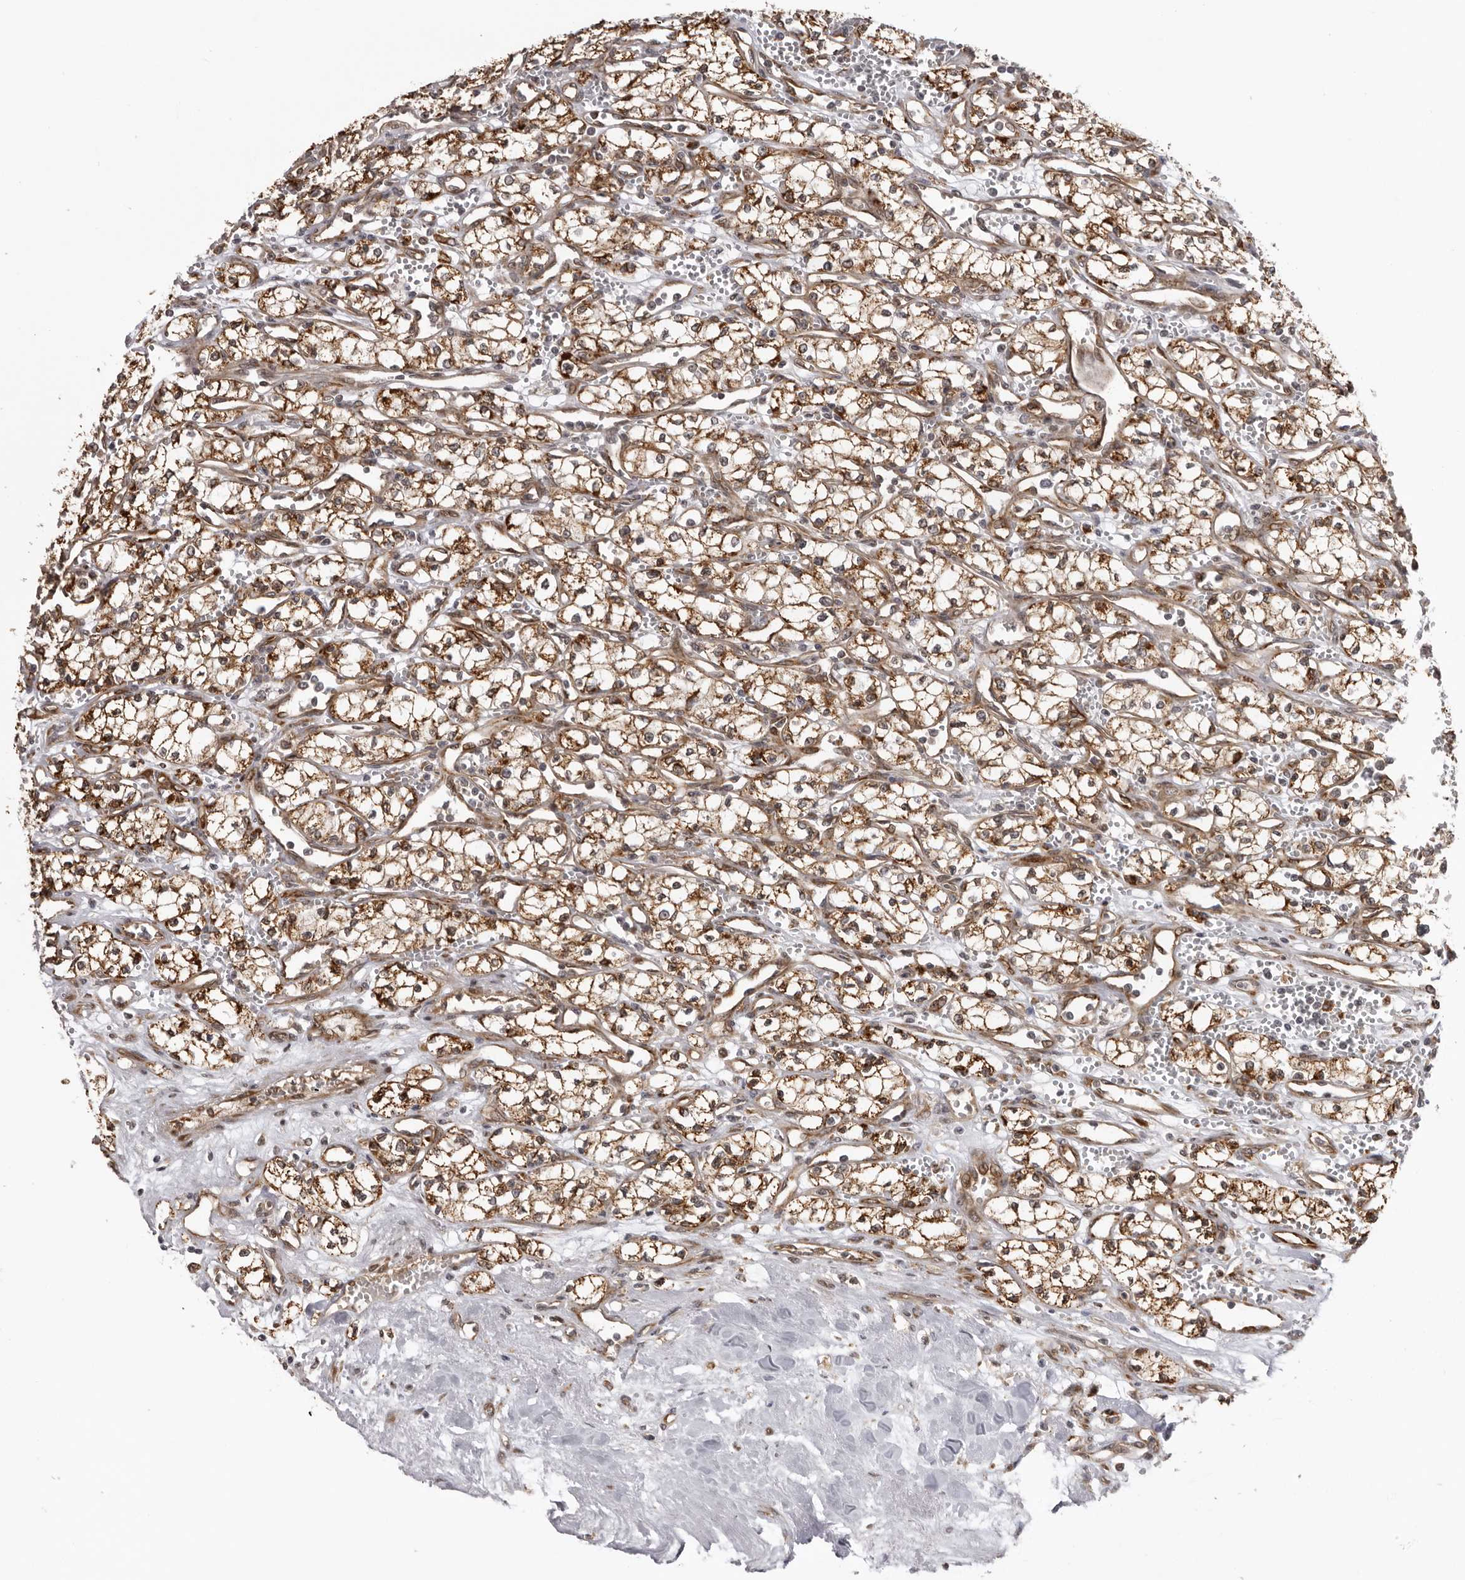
{"staining": {"intensity": "moderate", "quantity": ">75%", "location": "cytoplasmic/membranous"}, "tissue": "renal cancer", "cell_type": "Tumor cells", "image_type": "cancer", "snomed": [{"axis": "morphology", "description": "Adenocarcinoma, NOS"}, {"axis": "topography", "description": "Kidney"}], "caption": "Tumor cells exhibit medium levels of moderate cytoplasmic/membranous positivity in approximately >75% of cells in renal cancer (adenocarcinoma).", "gene": "DNAH14", "patient": {"sex": "male", "age": 59}}